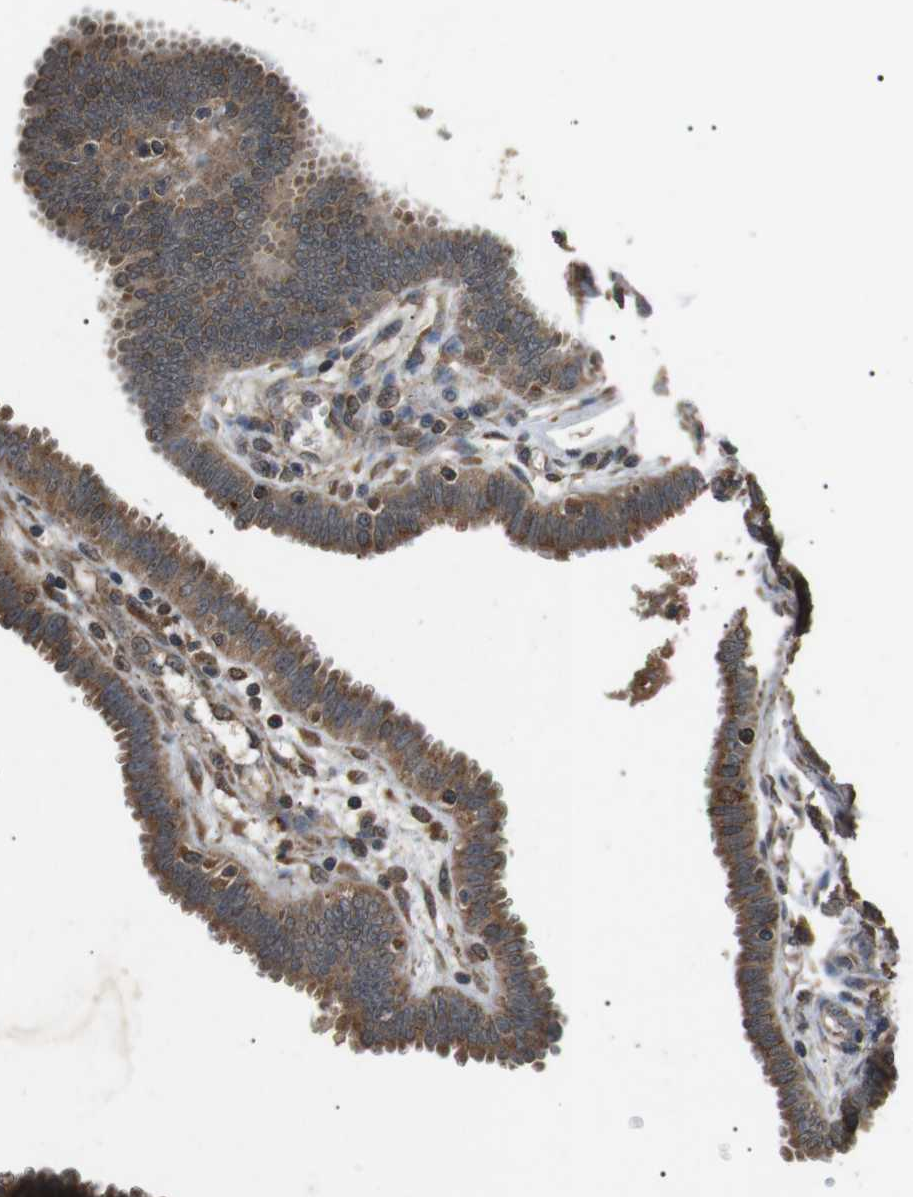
{"staining": {"intensity": "moderate", "quantity": ">75%", "location": "cytoplasmic/membranous"}, "tissue": "fallopian tube", "cell_type": "Glandular cells", "image_type": "normal", "snomed": [{"axis": "morphology", "description": "Normal tissue, NOS"}, {"axis": "topography", "description": "Fallopian tube"}], "caption": "The image shows a brown stain indicating the presence of a protein in the cytoplasmic/membranous of glandular cells in fallopian tube.", "gene": "TBC1D15", "patient": {"sex": "female", "age": 32}}